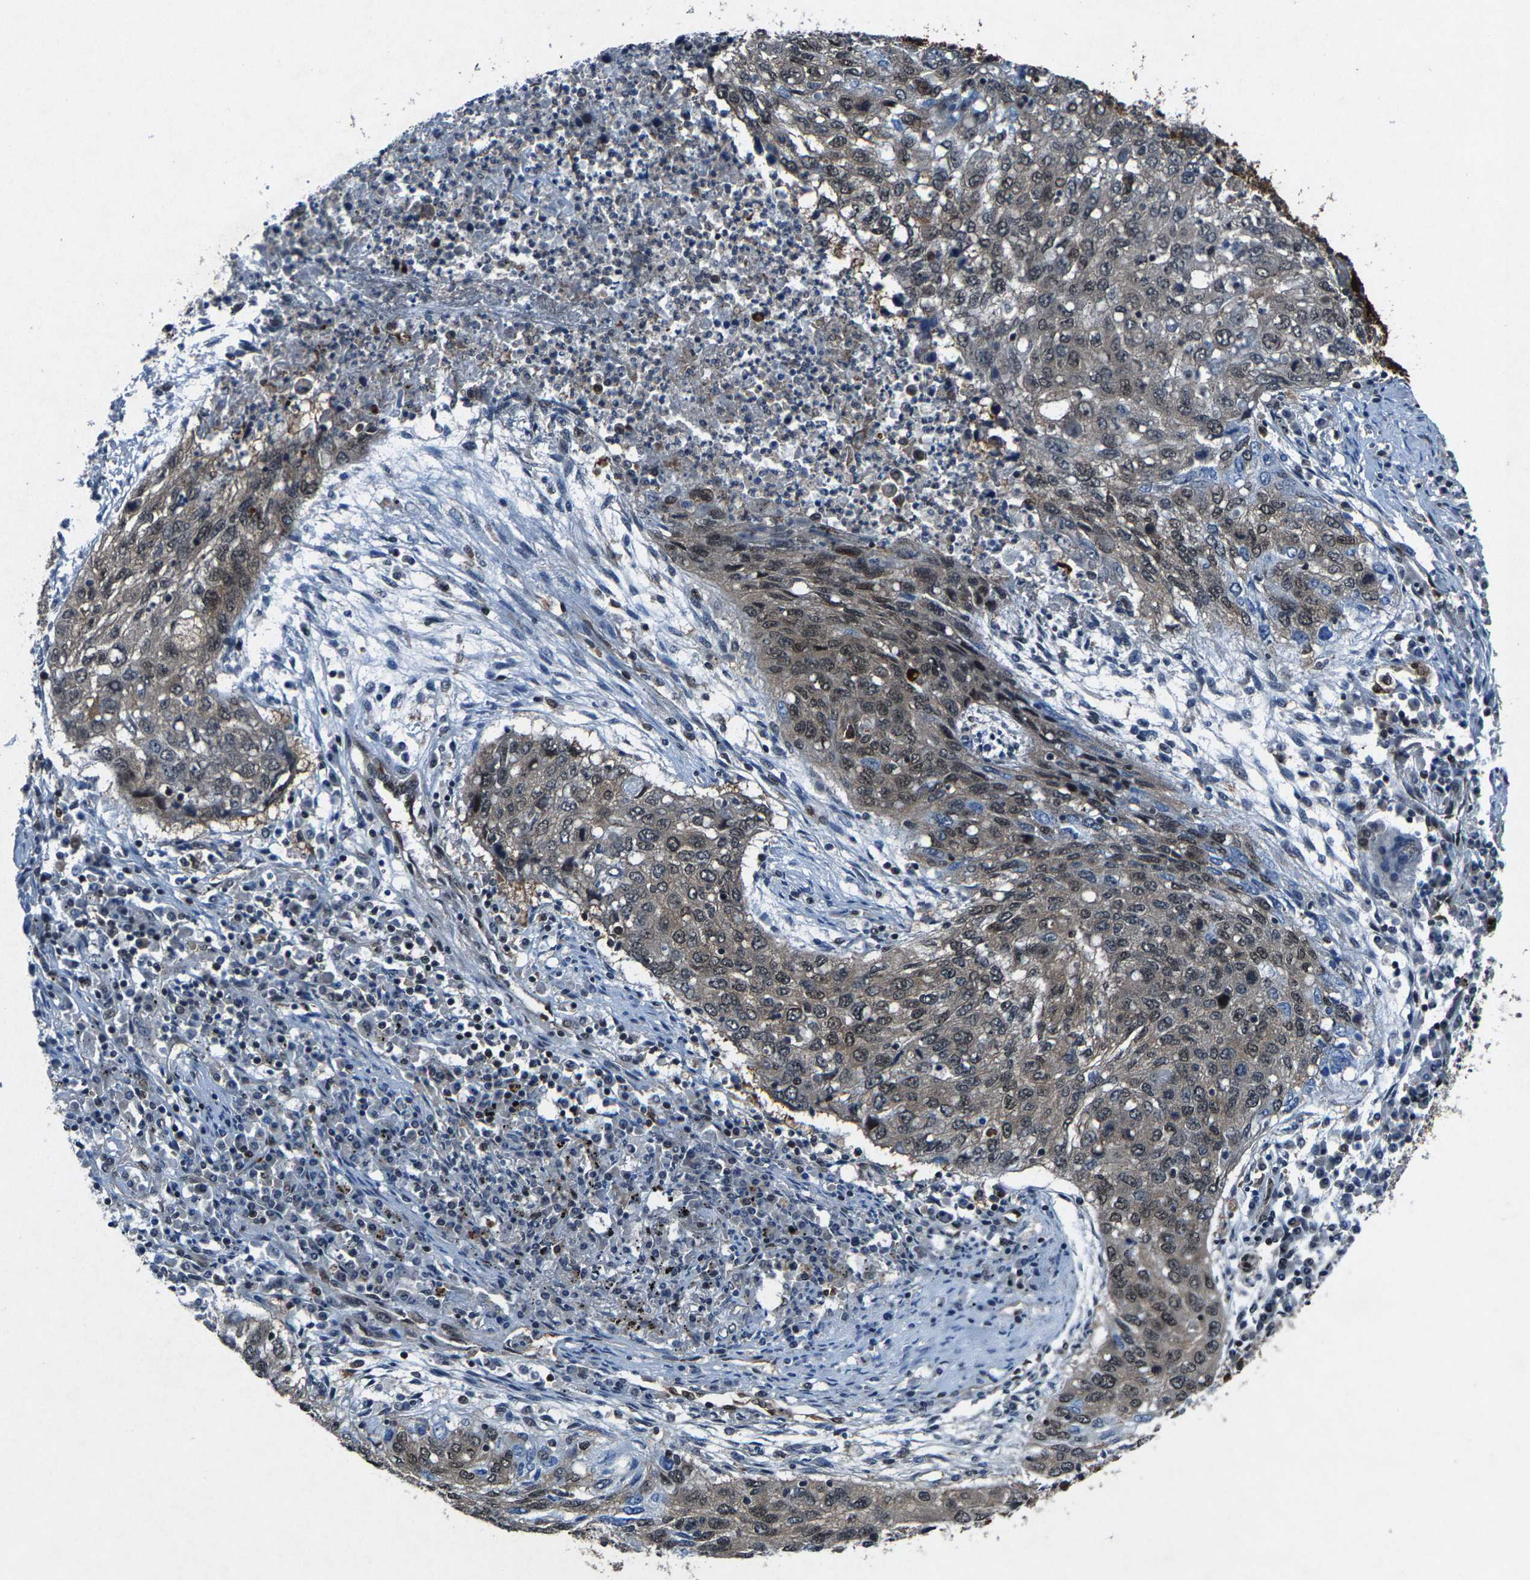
{"staining": {"intensity": "moderate", "quantity": ">75%", "location": "cytoplasmic/membranous,nuclear"}, "tissue": "lung cancer", "cell_type": "Tumor cells", "image_type": "cancer", "snomed": [{"axis": "morphology", "description": "Squamous cell carcinoma, NOS"}, {"axis": "topography", "description": "Lung"}], "caption": "Immunohistochemistry of human squamous cell carcinoma (lung) displays medium levels of moderate cytoplasmic/membranous and nuclear positivity in approximately >75% of tumor cells.", "gene": "ATXN3", "patient": {"sex": "female", "age": 63}}